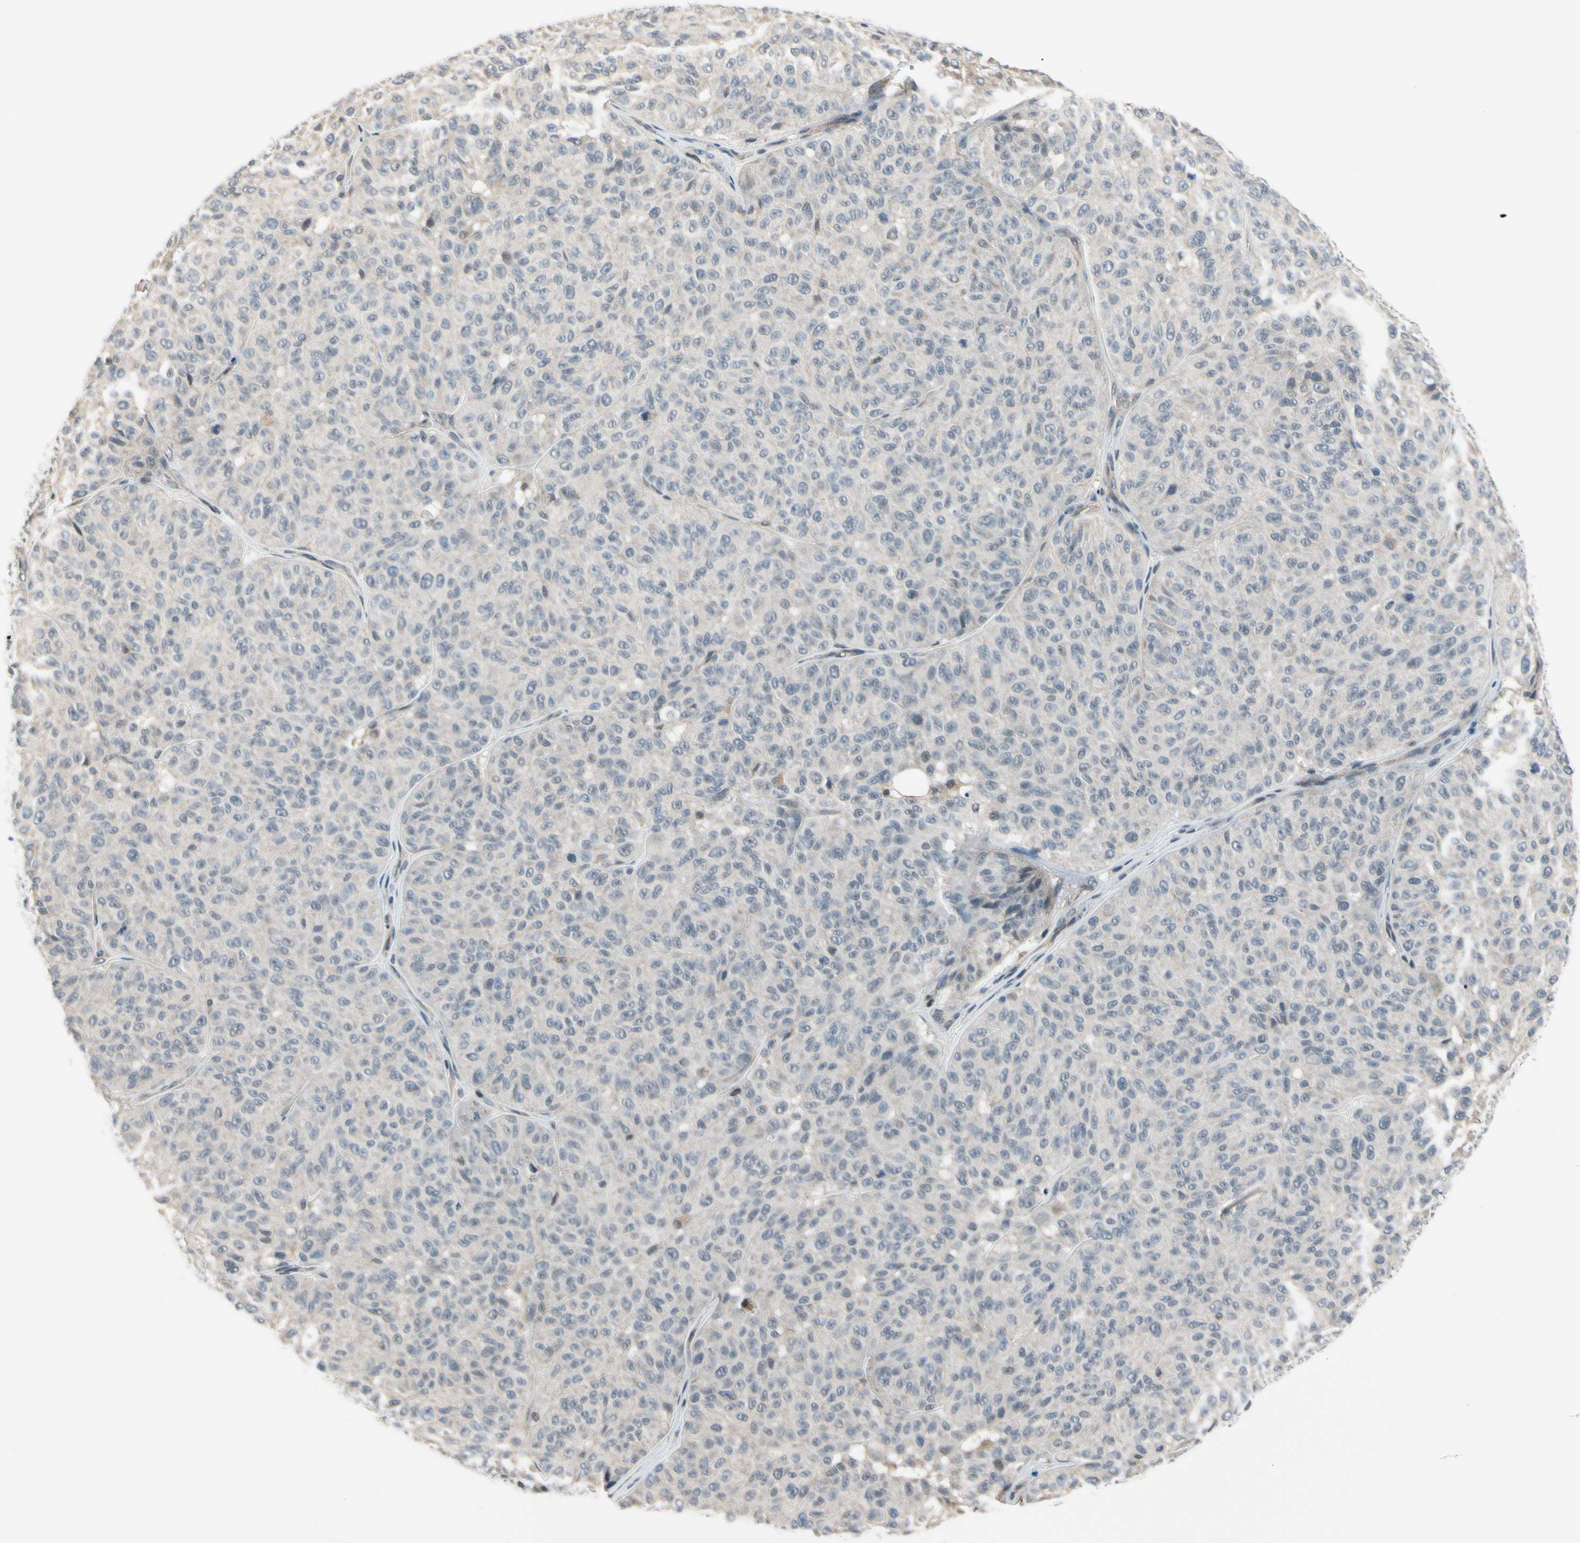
{"staining": {"intensity": "negative", "quantity": "none", "location": "none"}, "tissue": "melanoma", "cell_type": "Tumor cells", "image_type": "cancer", "snomed": [{"axis": "morphology", "description": "Malignant melanoma, NOS"}, {"axis": "topography", "description": "Skin"}], "caption": "Immunohistochemistry of human malignant melanoma displays no positivity in tumor cells.", "gene": "TAF12", "patient": {"sex": "female", "age": 46}}